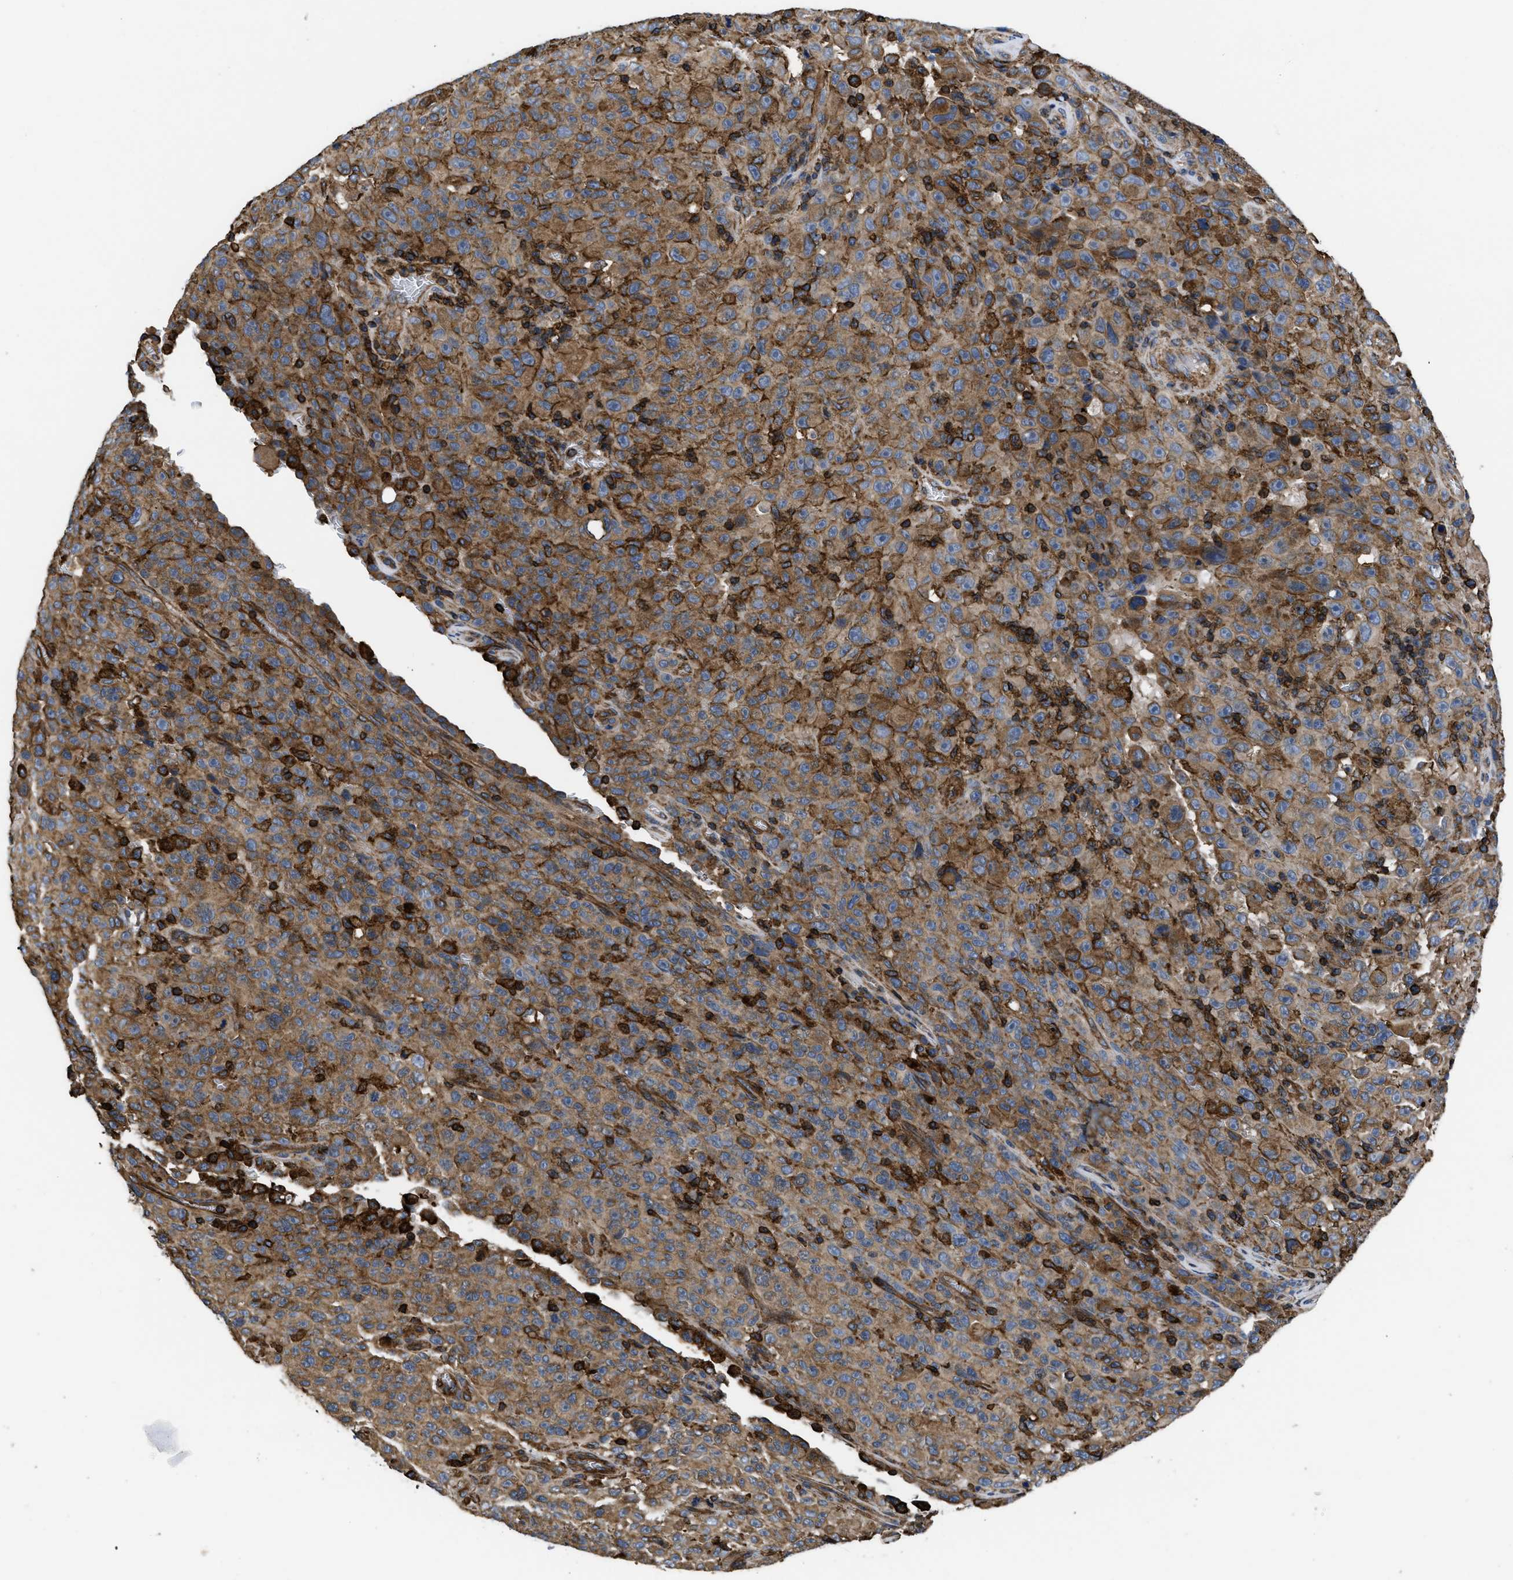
{"staining": {"intensity": "moderate", "quantity": ">75%", "location": "cytoplasmic/membranous"}, "tissue": "melanoma", "cell_type": "Tumor cells", "image_type": "cancer", "snomed": [{"axis": "morphology", "description": "Malignant melanoma, NOS"}, {"axis": "topography", "description": "Skin"}], "caption": "Protein expression analysis of human melanoma reveals moderate cytoplasmic/membranous expression in about >75% of tumor cells.", "gene": "SCUBE2", "patient": {"sex": "female", "age": 82}}